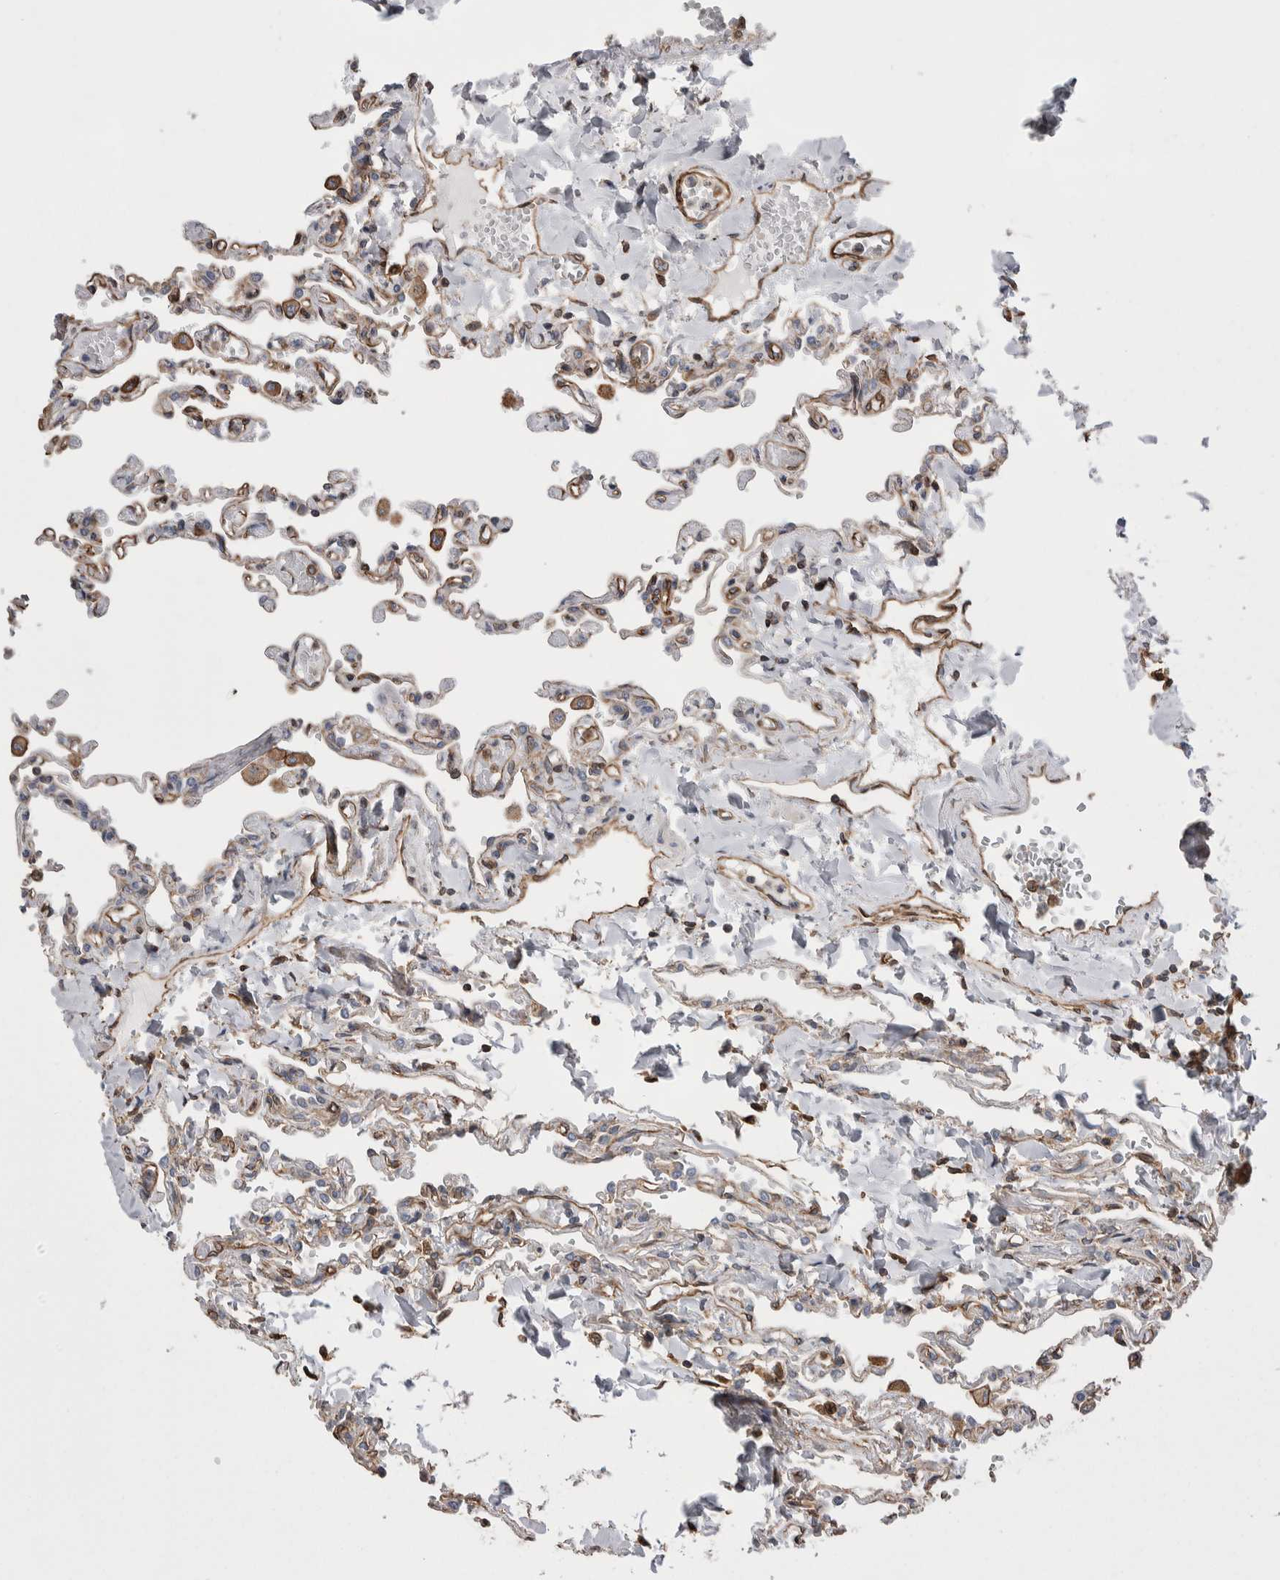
{"staining": {"intensity": "moderate", "quantity": "25%-75%", "location": "cytoplasmic/membranous"}, "tissue": "lung", "cell_type": "Alveolar cells", "image_type": "normal", "snomed": [{"axis": "morphology", "description": "Normal tissue, NOS"}, {"axis": "topography", "description": "Lung"}], "caption": "Moderate cytoplasmic/membranous positivity is present in approximately 25%-75% of alveolar cells in normal lung. (IHC, brightfield microscopy, high magnification).", "gene": "KIF12", "patient": {"sex": "male", "age": 21}}